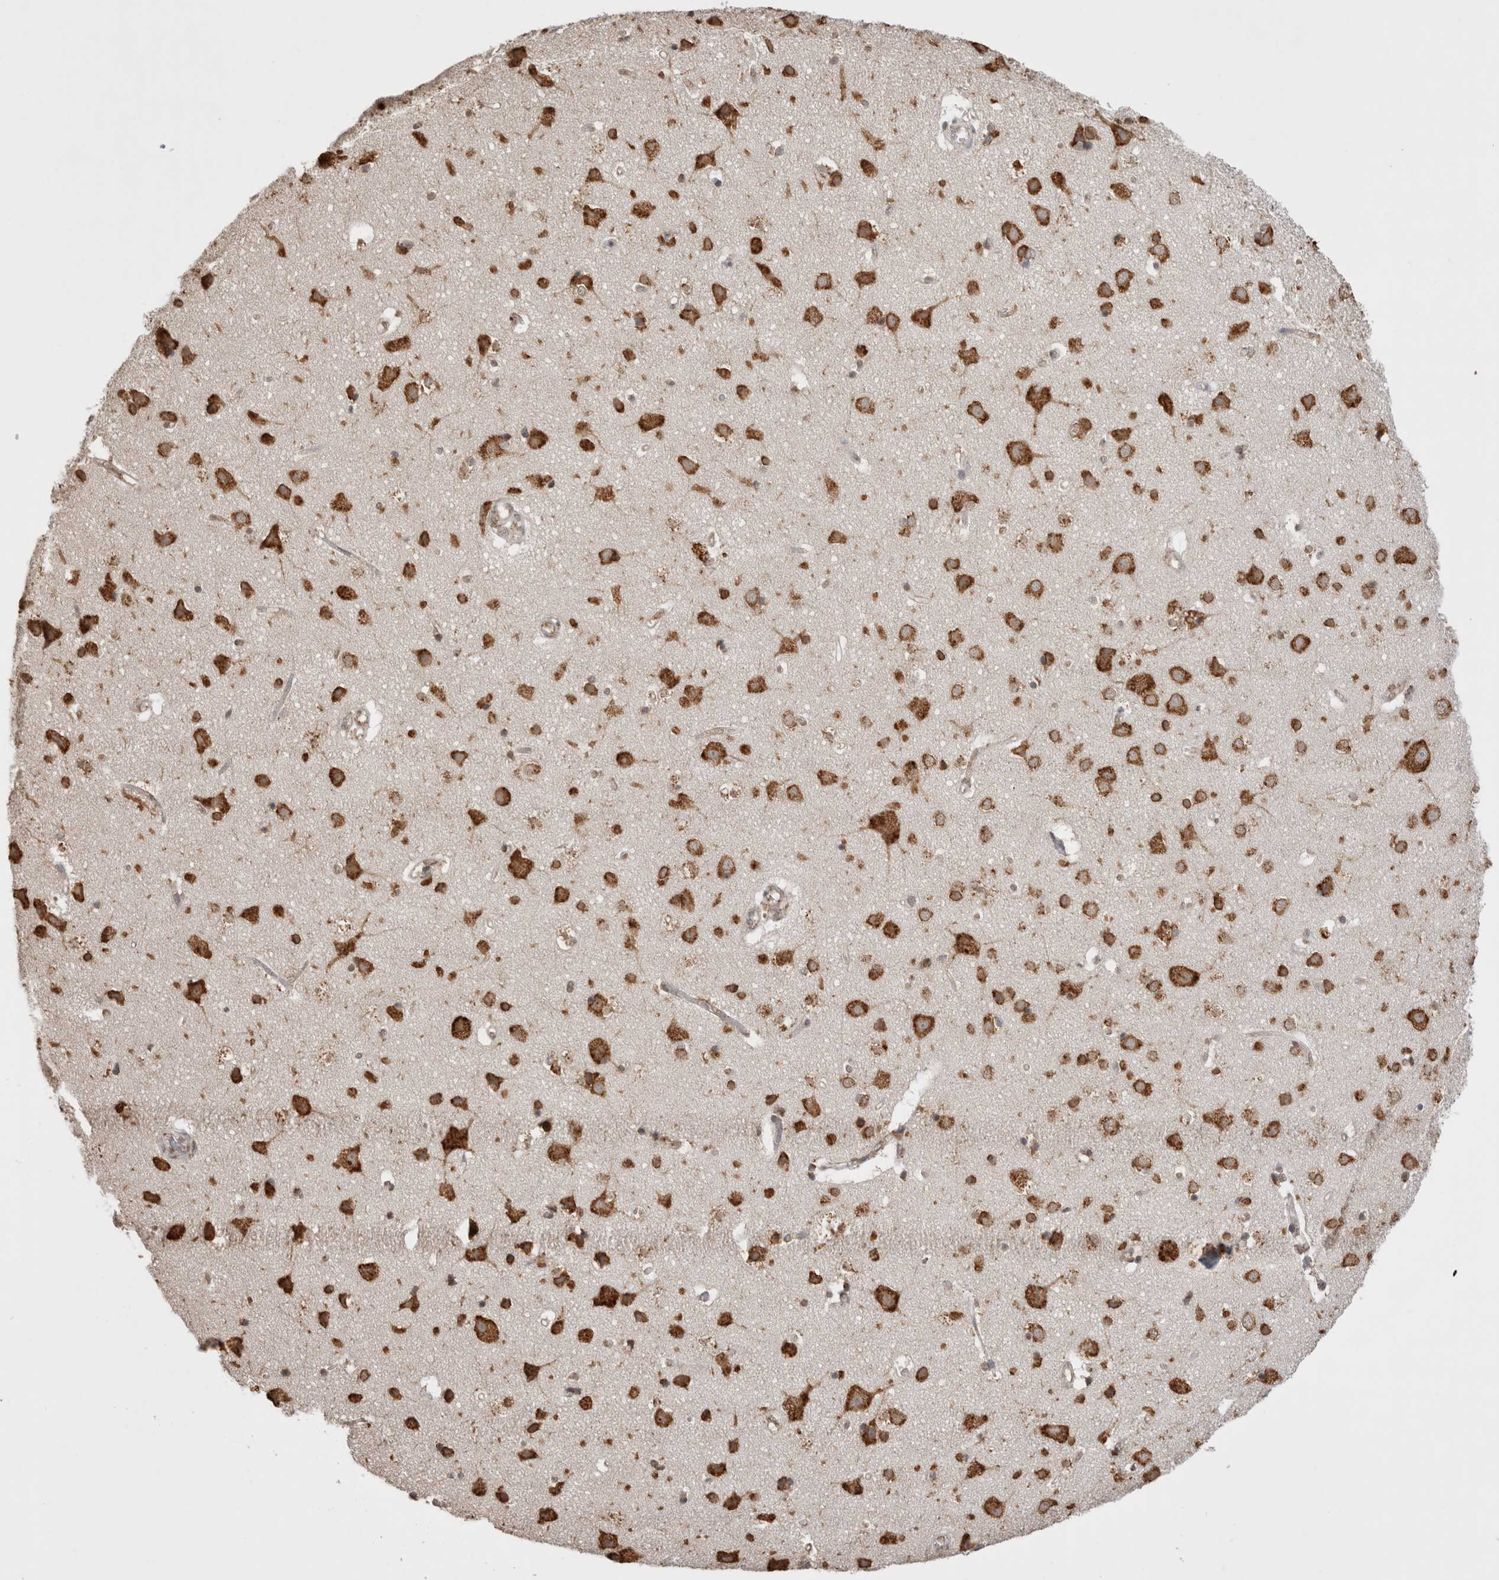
{"staining": {"intensity": "negative", "quantity": "none", "location": "none"}, "tissue": "cerebral cortex", "cell_type": "Endothelial cells", "image_type": "normal", "snomed": [{"axis": "morphology", "description": "Normal tissue, NOS"}, {"axis": "topography", "description": "Cerebral cortex"}], "caption": "Immunohistochemistry of benign cerebral cortex shows no positivity in endothelial cells.", "gene": "NOMO1", "patient": {"sex": "male", "age": 54}}